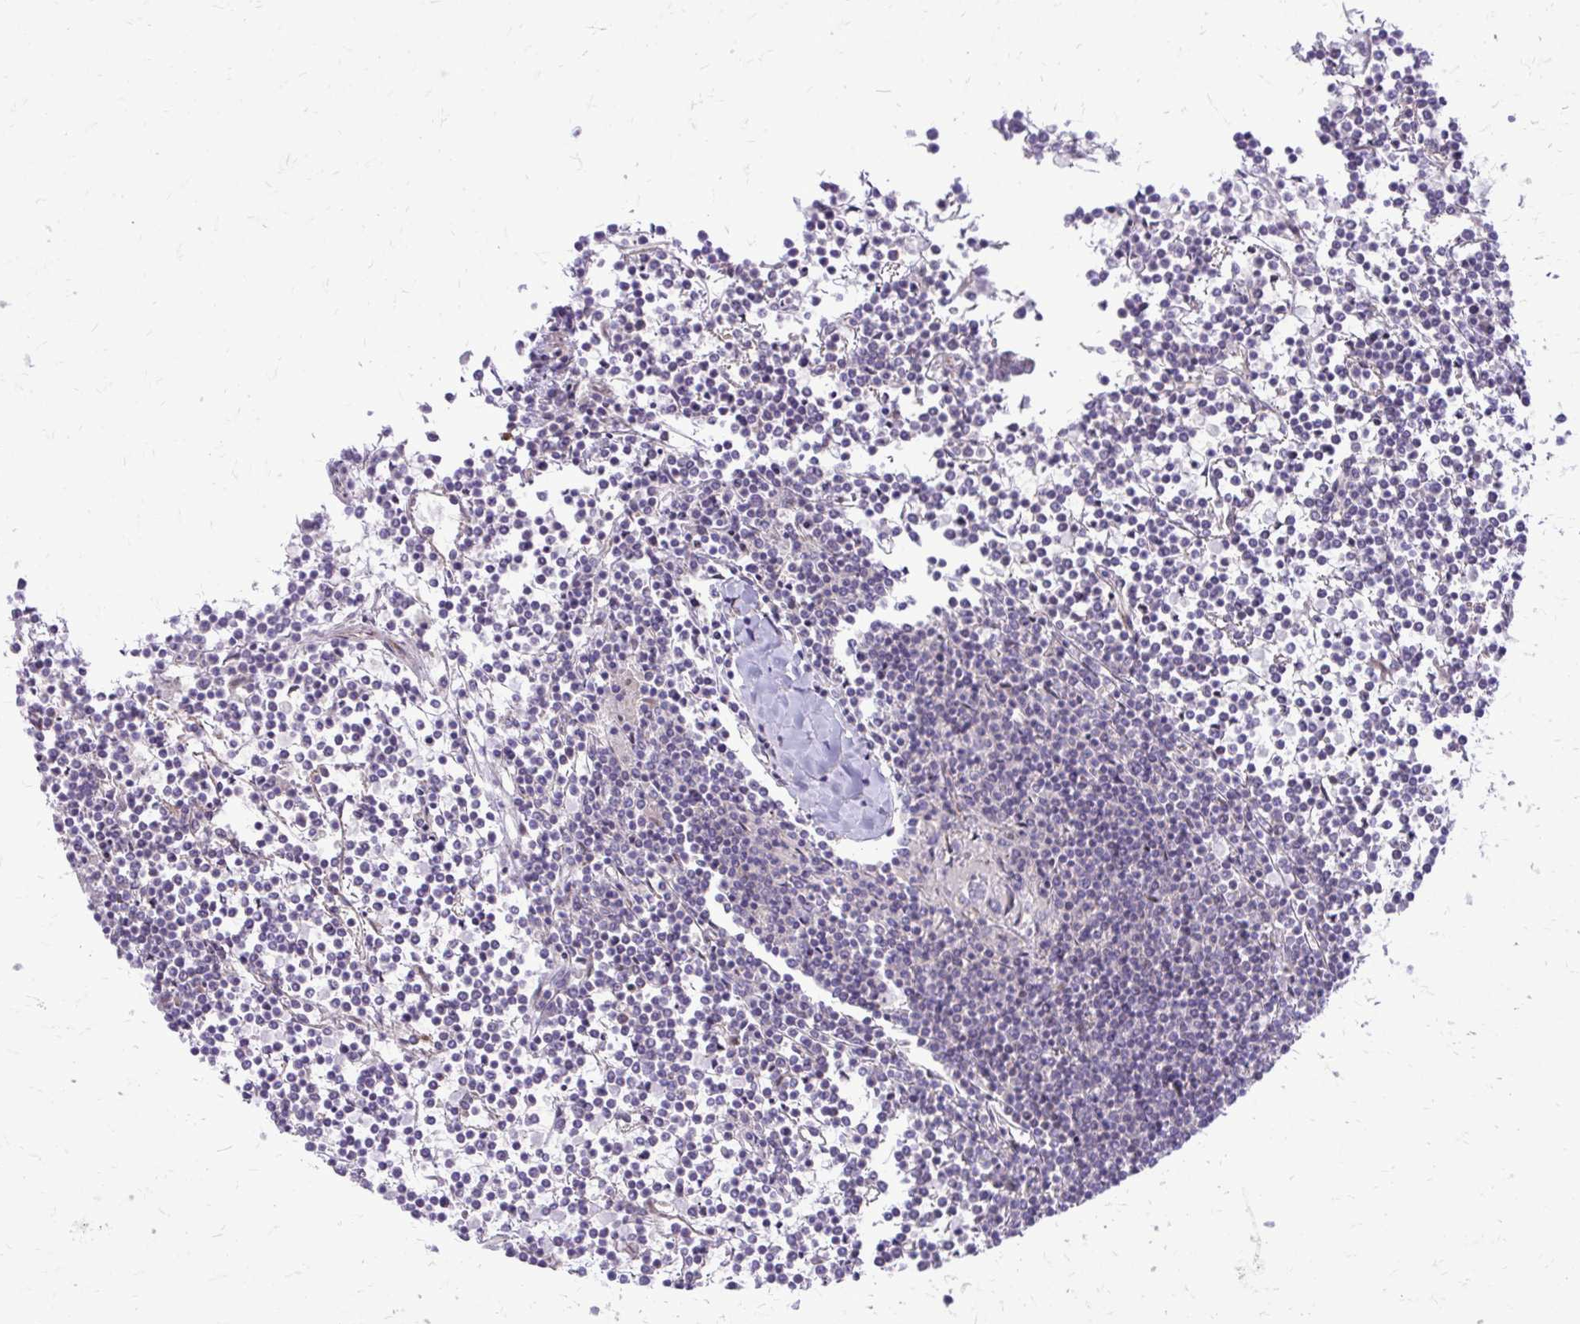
{"staining": {"intensity": "negative", "quantity": "none", "location": "none"}, "tissue": "lymphoma", "cell_type": "Tumor cells", "image_type": "cancer", "snomed": [{"axis": "morphology", "description": "Malignant lymphoma, non-Hodgkin's type, Low grade"}, {"axis": "topography", "description": "Spleen"}], "caption": "Immunohistochemistry (IHC) of malignant lymphoma, non-Hodgkin's type (low-grade) displays no staining in tumor cells.", "gene": "PPDPFL", "patient": {"sex": "female", "age": 19}}